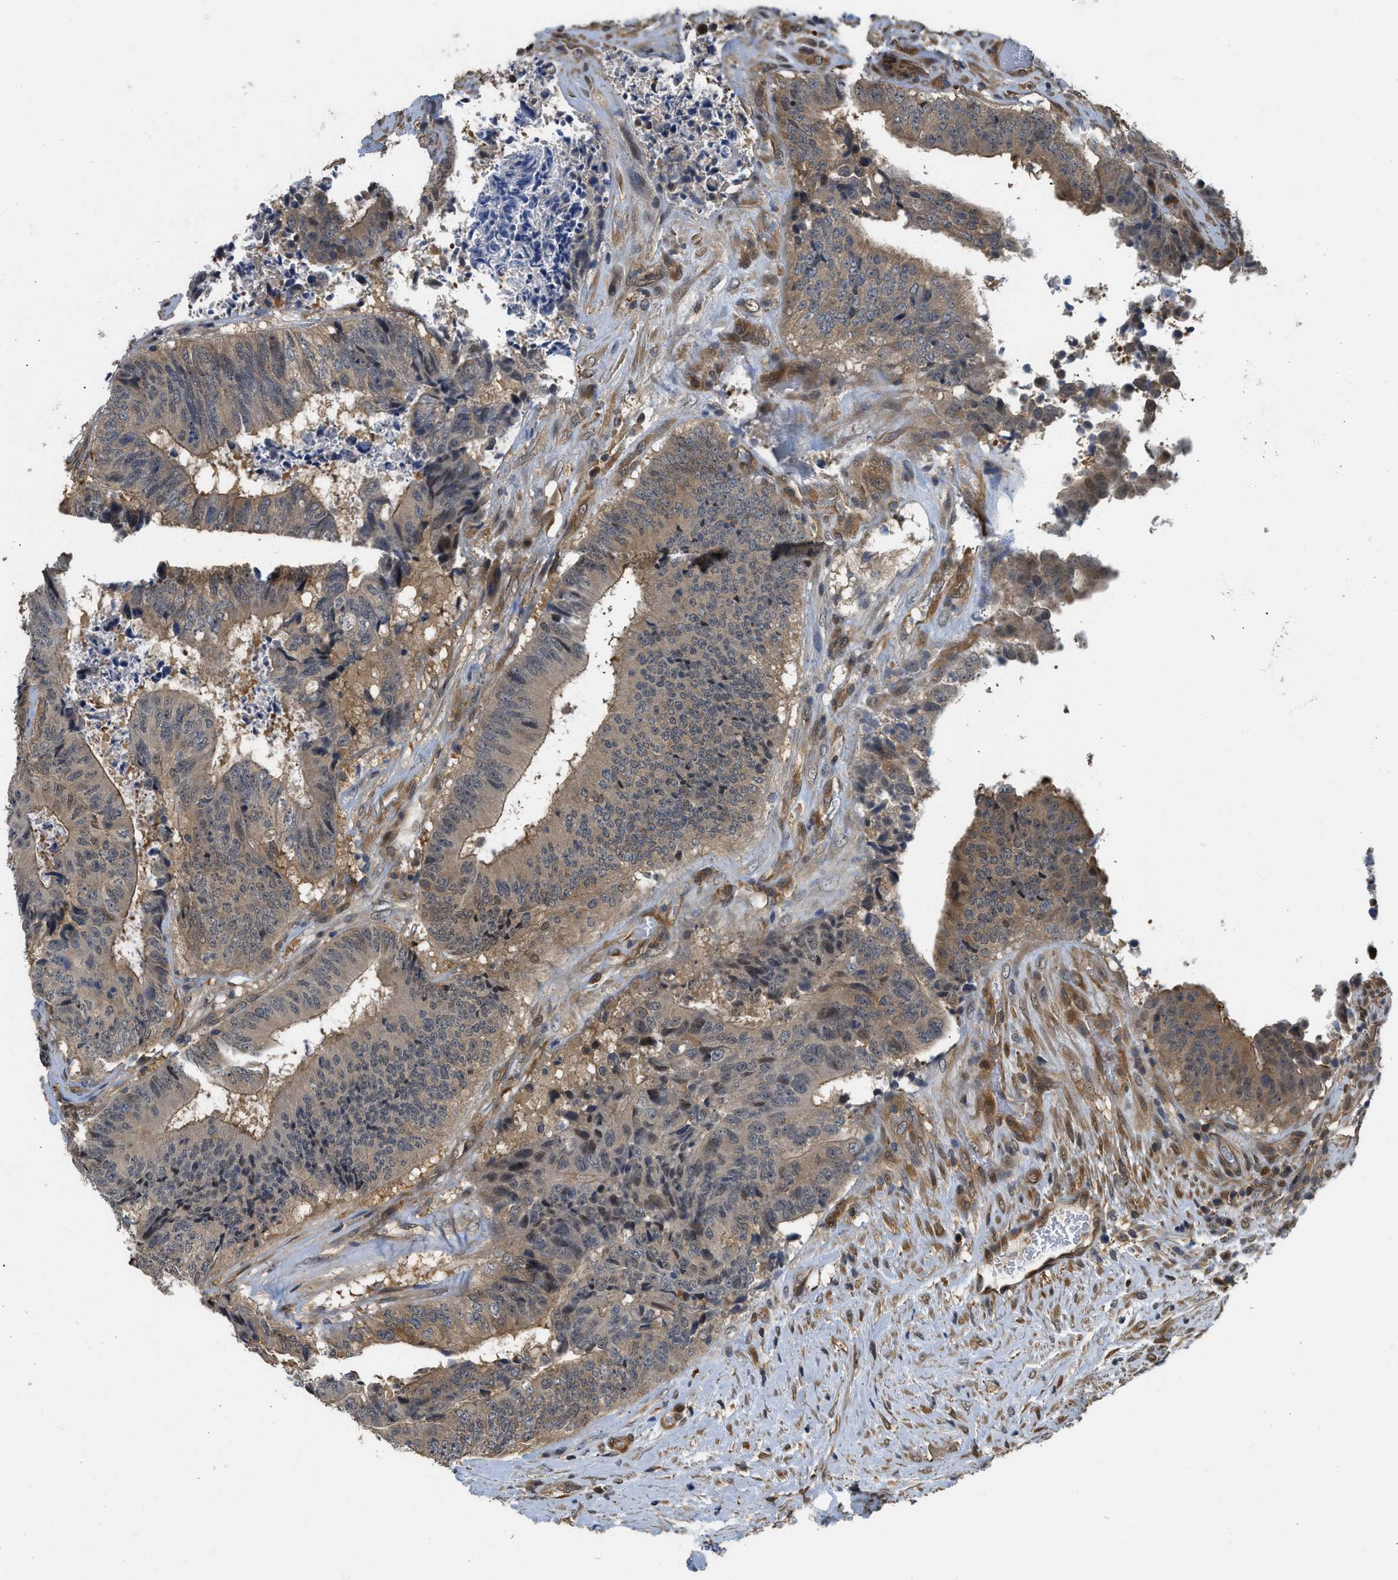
{"staining": {"intensity": "weak", "quantity": "25%-75%", "location": "cytoplasmic/membranous,nuclear"}, "tissue": "colorectal cancer", "cell_type": "Tumor cells", "image_type": "cancer", "snomed": [{"axis": "morphology", "description": "Adenocarcinoma, NOS"}, {"axis": "topography", "description": "Rectum"}], "caption": "The photomicrograph exhibits immunohistochemical staining of colorectal cancer. There is weak cytoplasmic/membranous and nuclear positivity is identified in about 25%-75% of tumor cells. The staining was performed using DAB, with brown indicating positive protein expression. Nuclei are stained blue with hematoxylin.", "gene": "TES", "patient": {"sex": "male", "age": 72}}